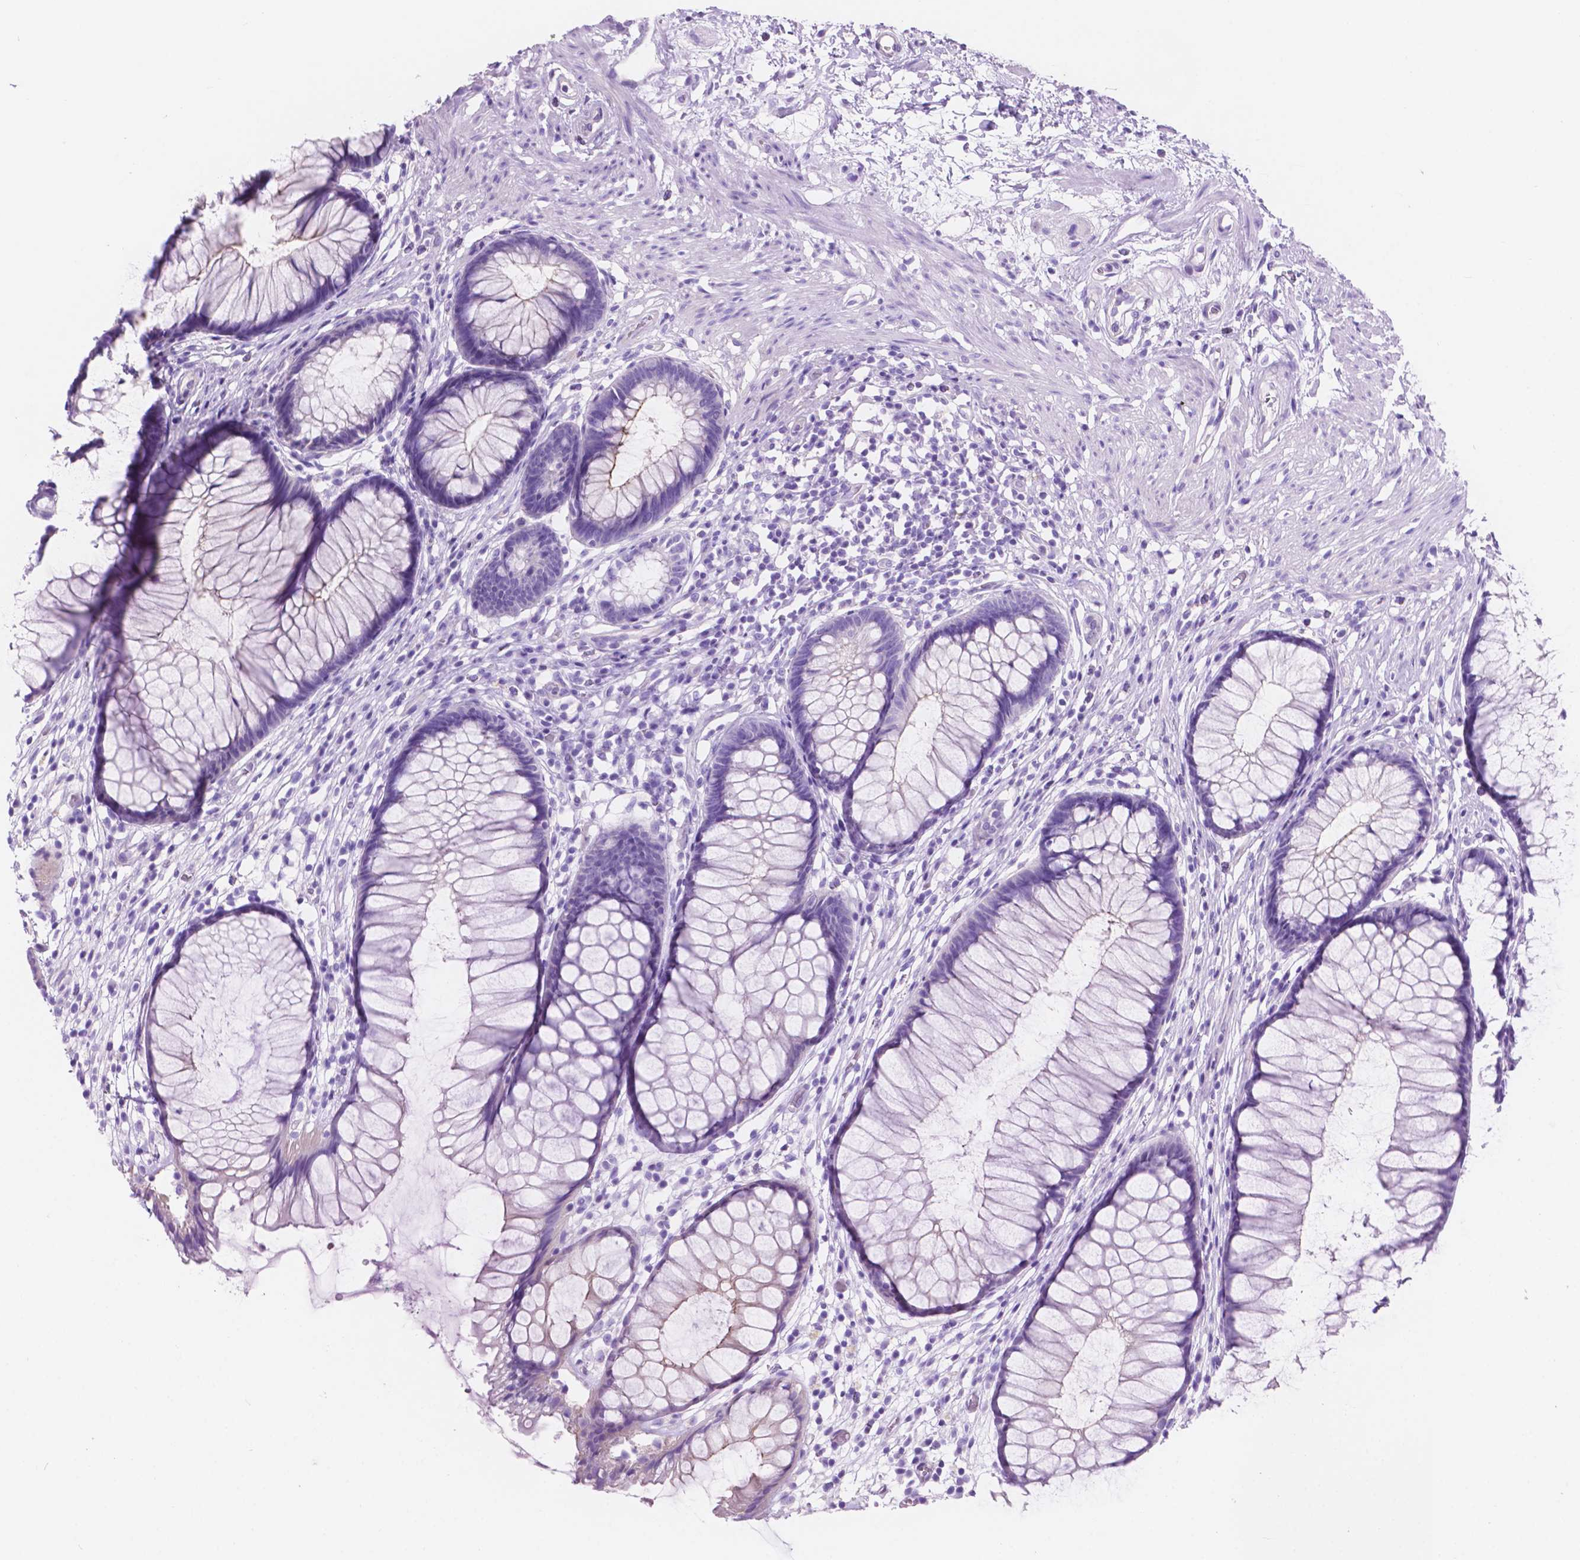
{"staining": {"intensity": "weak", "quantity": "<25%", "location": "cytoplasmic/membranous"}, "tissue": "rectum", "cell_type": "Glandular cells", "image_type": "normal", "snomed": [{"axis": "morphology", "description": "Normal tissue, NOS"}, {"axis": "topography", "description": "Smooth muscle"}, {"axis": "topography", "description": "Rectum"}], "caption": "Histopathology image shows no protein positivity in glandular cells of unremarkable rectum. (DAB (3,3'-diaminobenzidine) IHC with hematoxylin counter stain).", "gene": "IGFN1", "patient": {"sex": "male", "age": 53}}